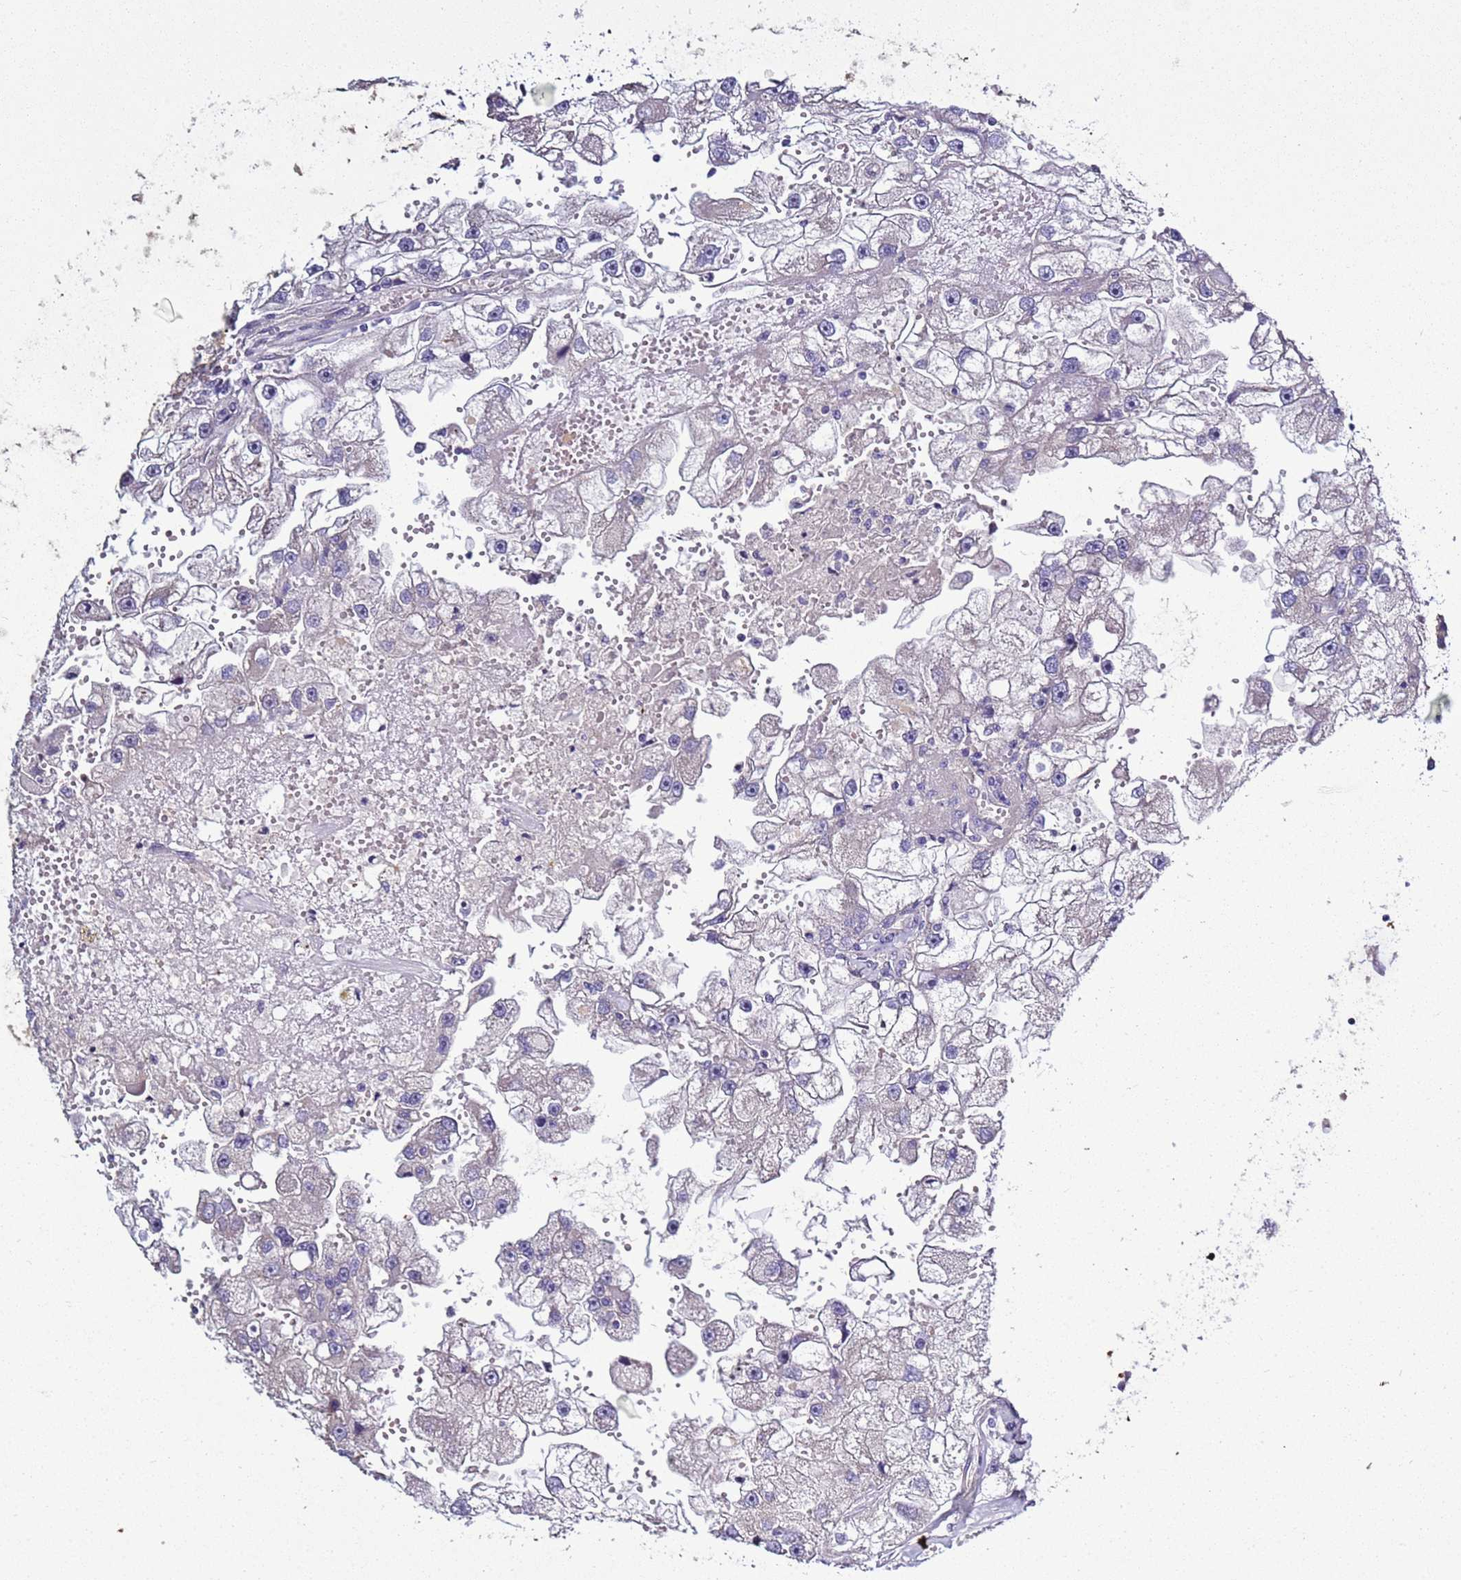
{"staining": {"intensity": "negative", "quantity": "none", "location": "none"}, "tissue": "renal cancer", "cell_type": "Tumor cells", "image_type": "cancer", "snomed": [{"axis": "morphology", "description": "Adenocarcinoma, NOS"}, {"axis": "topography", "description": "Kidney"}], "caption": "This is an IHC photomicrograph of human renal adenocarcinoma. There is no positivity in tumor cells.", "gene": "RABL2B", "patient": {"sex": "male", "age": 63}}